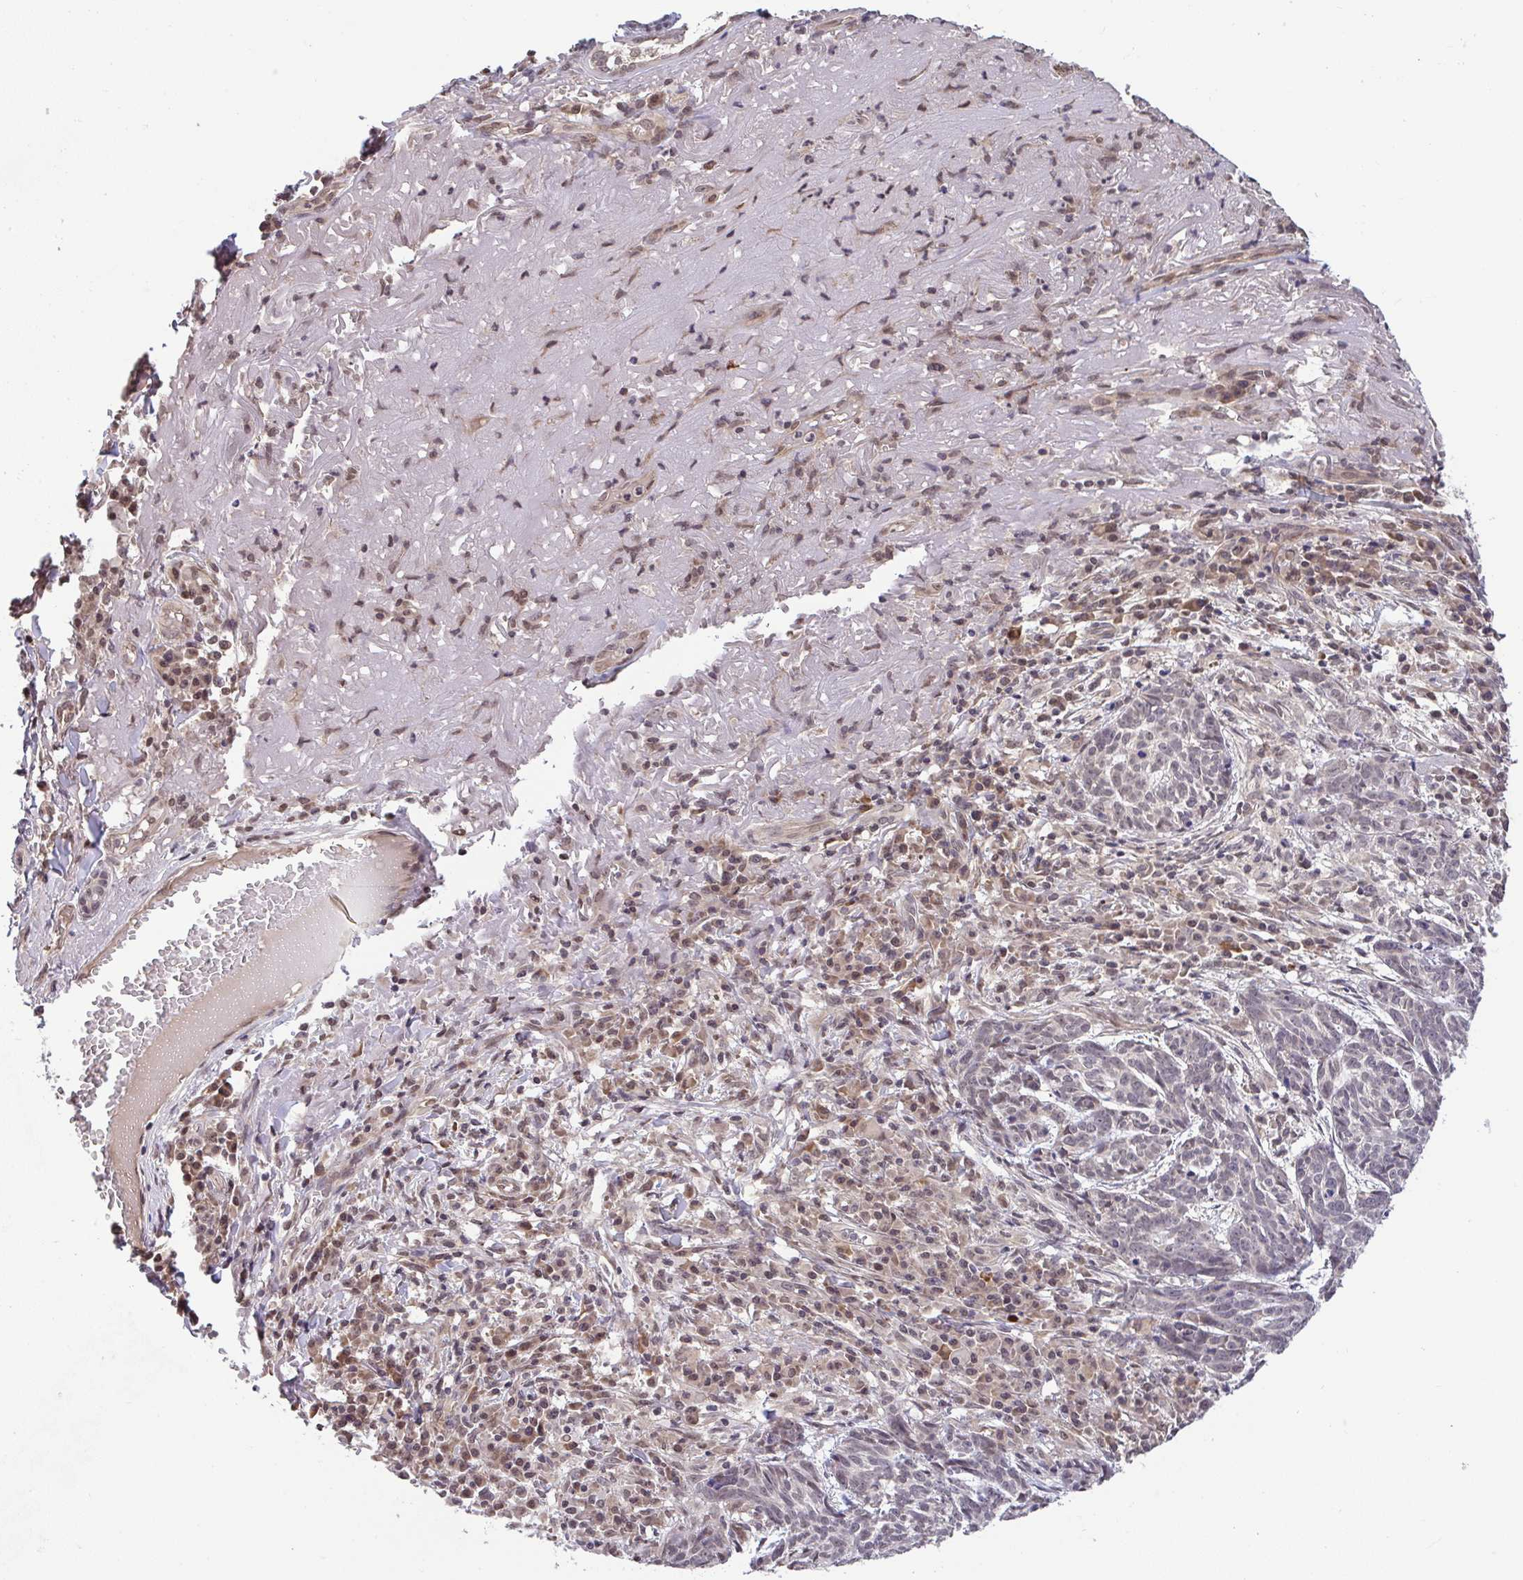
{"staining": {"intensity": "weak", "quantity": "<25%", "location": "nuclear"}, "tissue": "skin cancer", "cell_type": "Tumor cells", "image_type": "cancer", "snomed": [{"axis": "morphology", "description": "Basal cell carcinoma"}, {"axis": "topography", "description": "Skin"}], "caption": "IHC of human basal cell carcinoma (skin) displays no staining in tumor cells. (DAB immunohistochemistry visualized using brightfield microscopy, high magnification).", "gene": "C9orf64", "patient": {"sex": "female", "age": 93}}